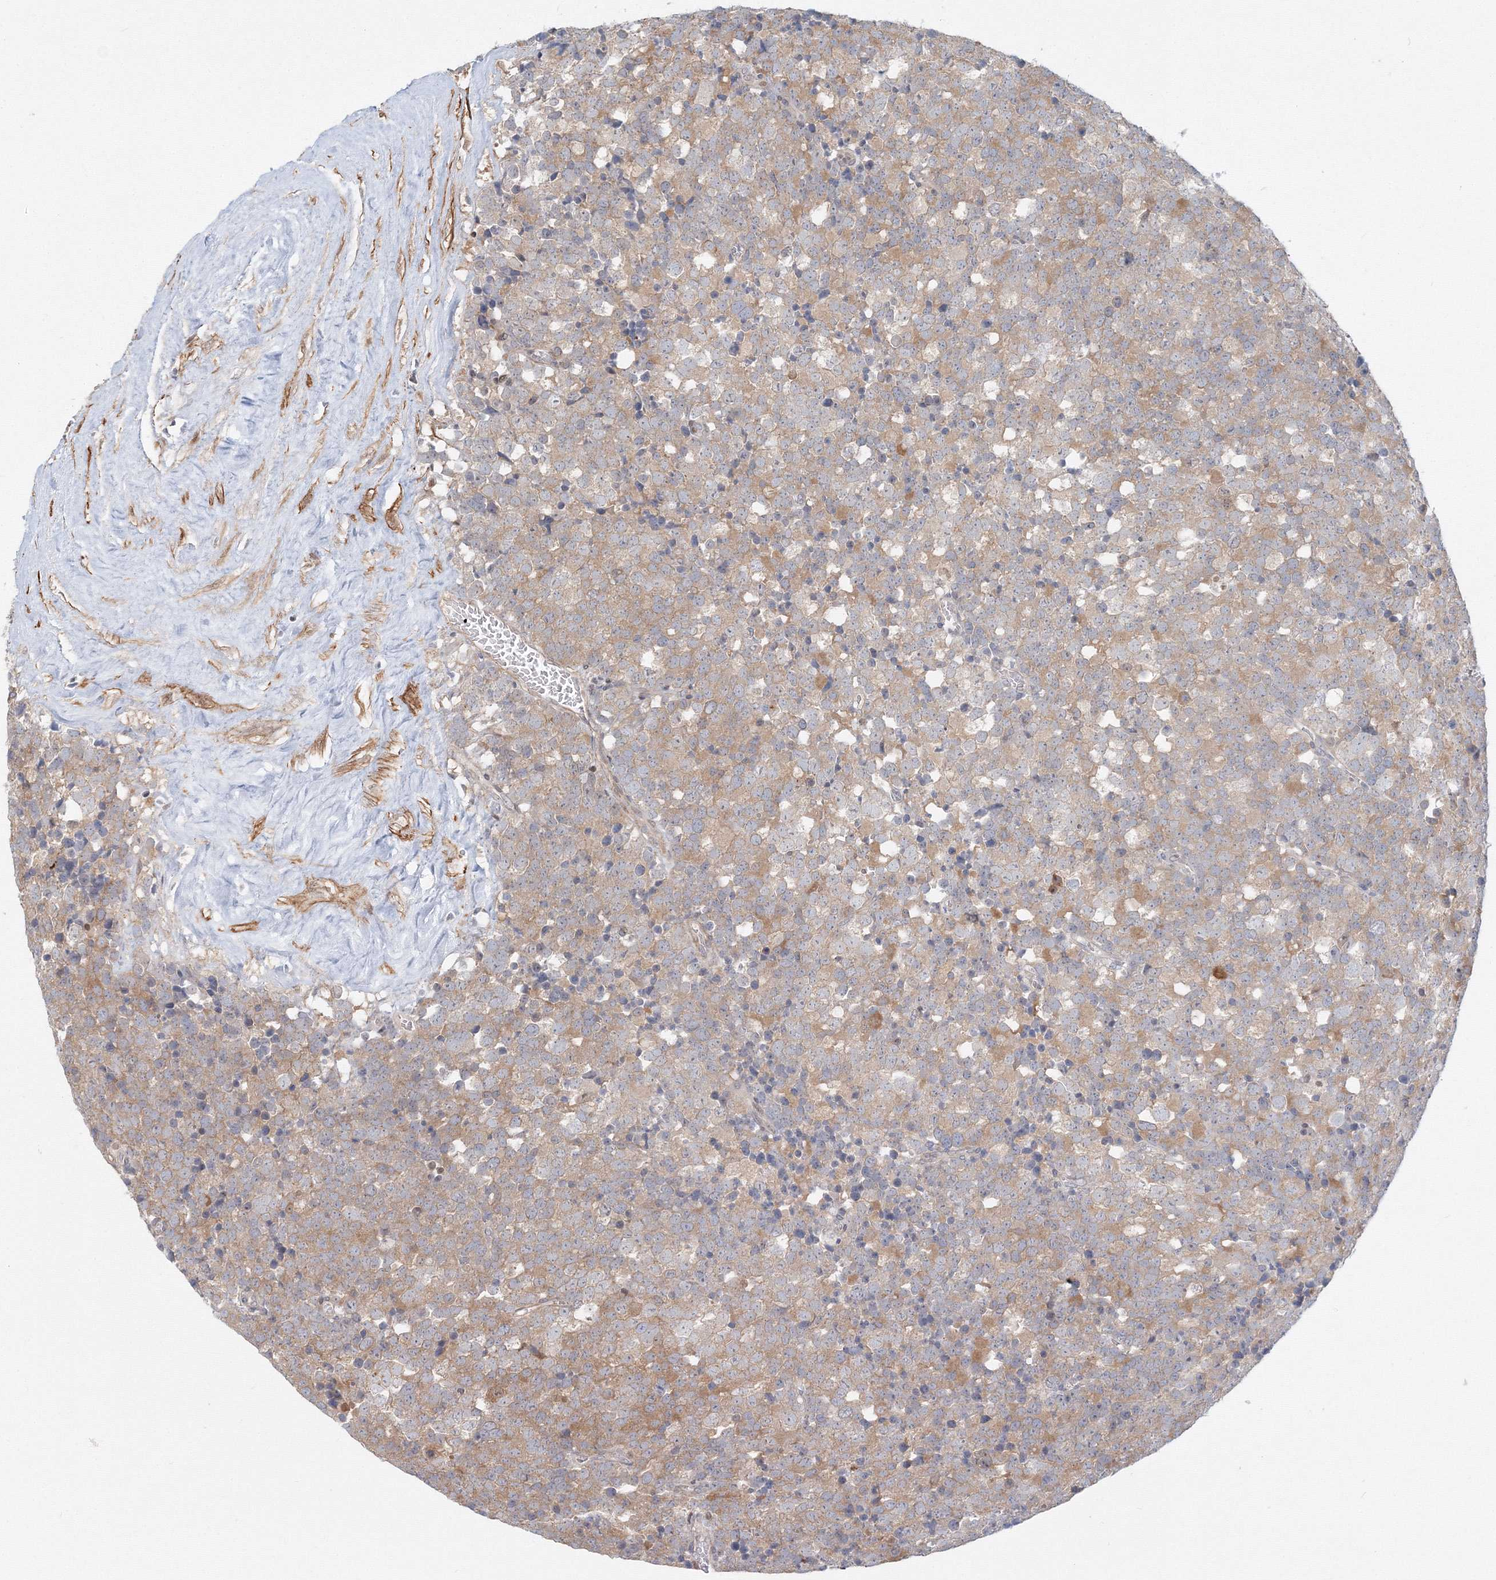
{"staining": {"intensity": "moderate", "quantity": "25%-75%", "location": "cytoplasmic/membranous"}, "tissue": "testis cancer", "cell_type": "Tumor cells", "image_type": "cancer", "snomed": [{"axis": "morphology", "description": "Seminoma, NOS"}, {"axis": "topography", "description": "Testis"}], "caption": "Protein staining of seminoma (testis) tissue shows moderate cytoplasmic/membranous staining in approximately 25%-75% of tumor cells.", "gene": "ARHGAP21", "patient": {"sex": "male", "age": 71}}